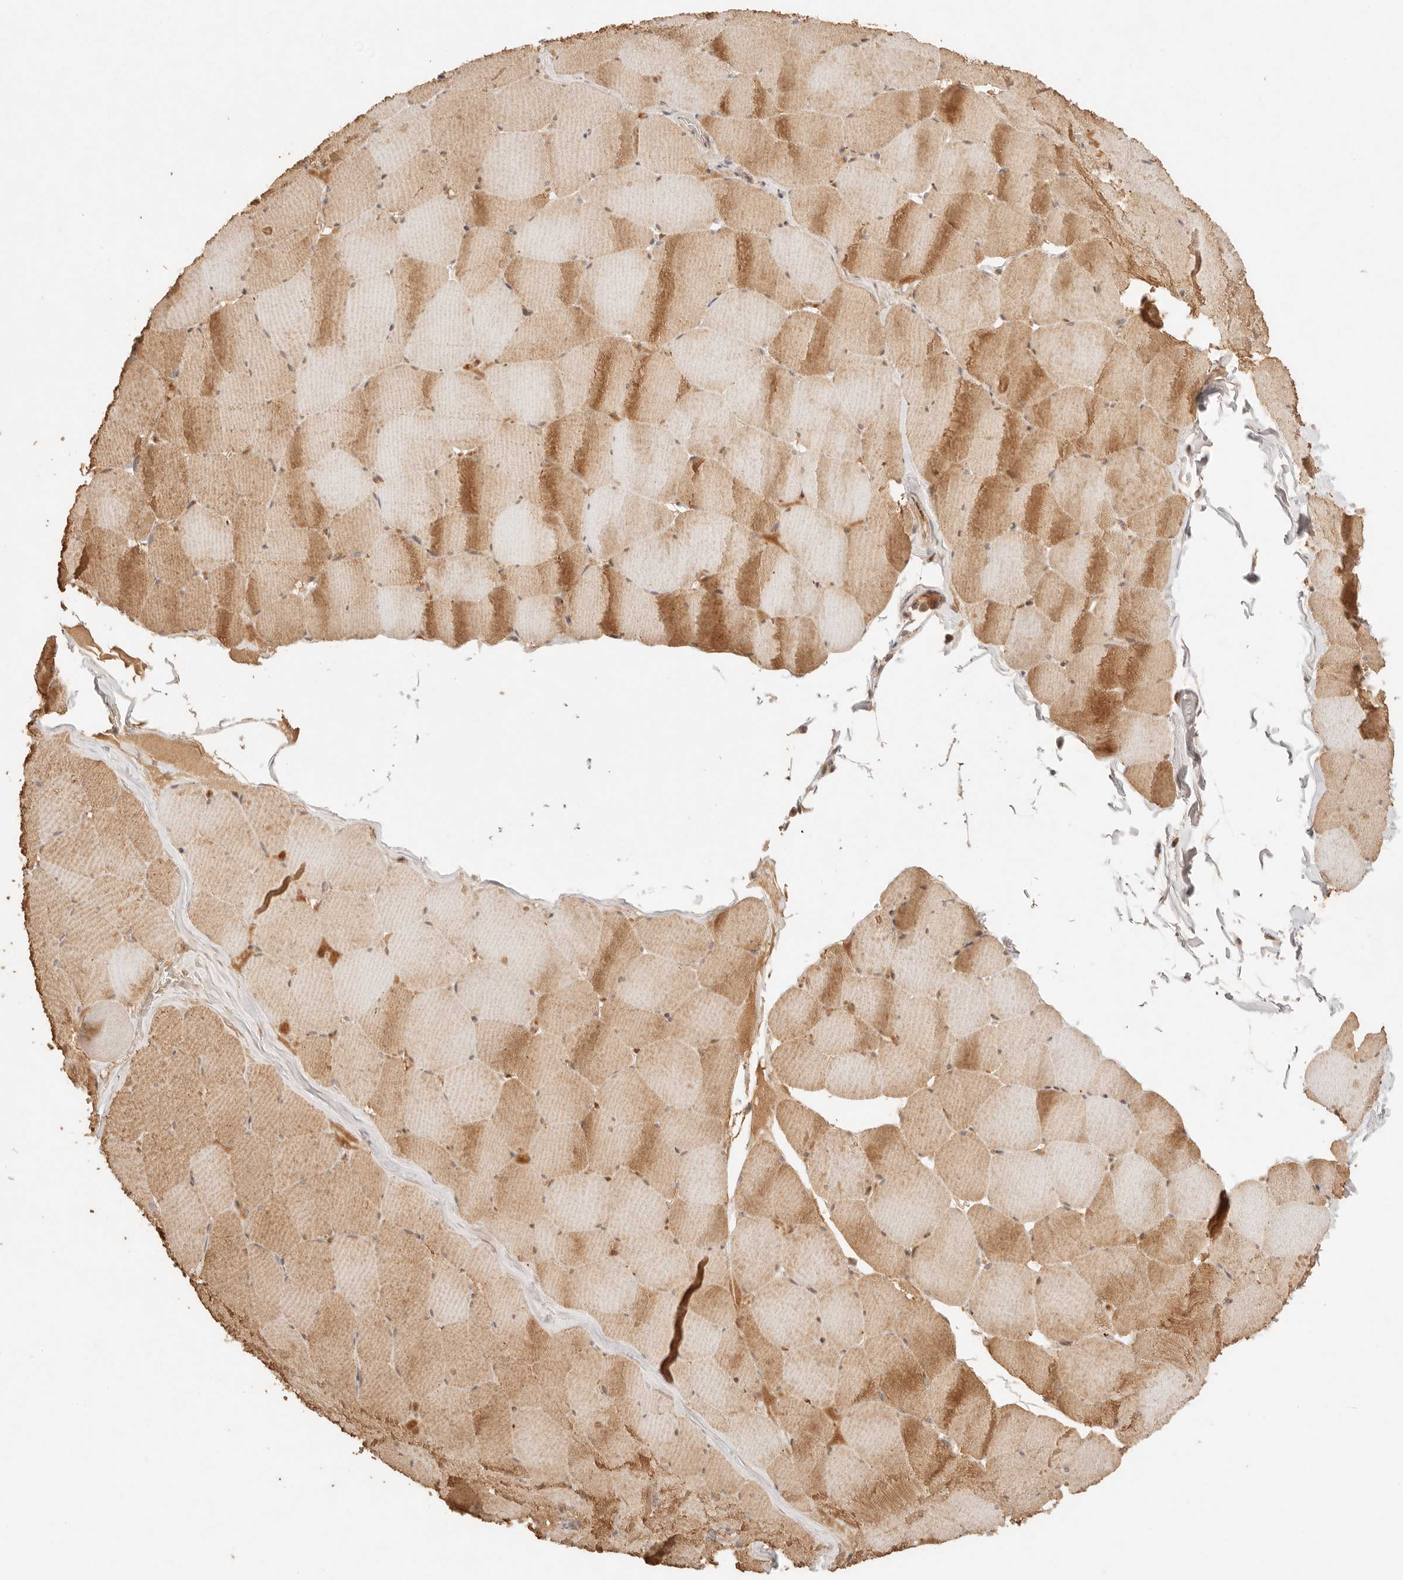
{"staining": {"intensity": "moderate", "quantity": ">75%", "location": "cytoplasmic/membranous"}, "tissue": "skeletal muscle", "cell_type": "Myocytes", "image_type": "normal", "snomed": [{"axis": "morphology", "description": "Normal tissue, NOS"}, {"axis": "topography", "description": "Skeletal muscle"}], "caption": "Benign skeletal muscle reveals moderate cytoplasmic/membranous positivity in about >75% of myocytes (Stains: DAB in brown, nuclei in blue, Microscopy: brightfield microscopy at high magnification)..", "gene": "PHLDA3", "patient": {"sex": "male", "age": 62}}